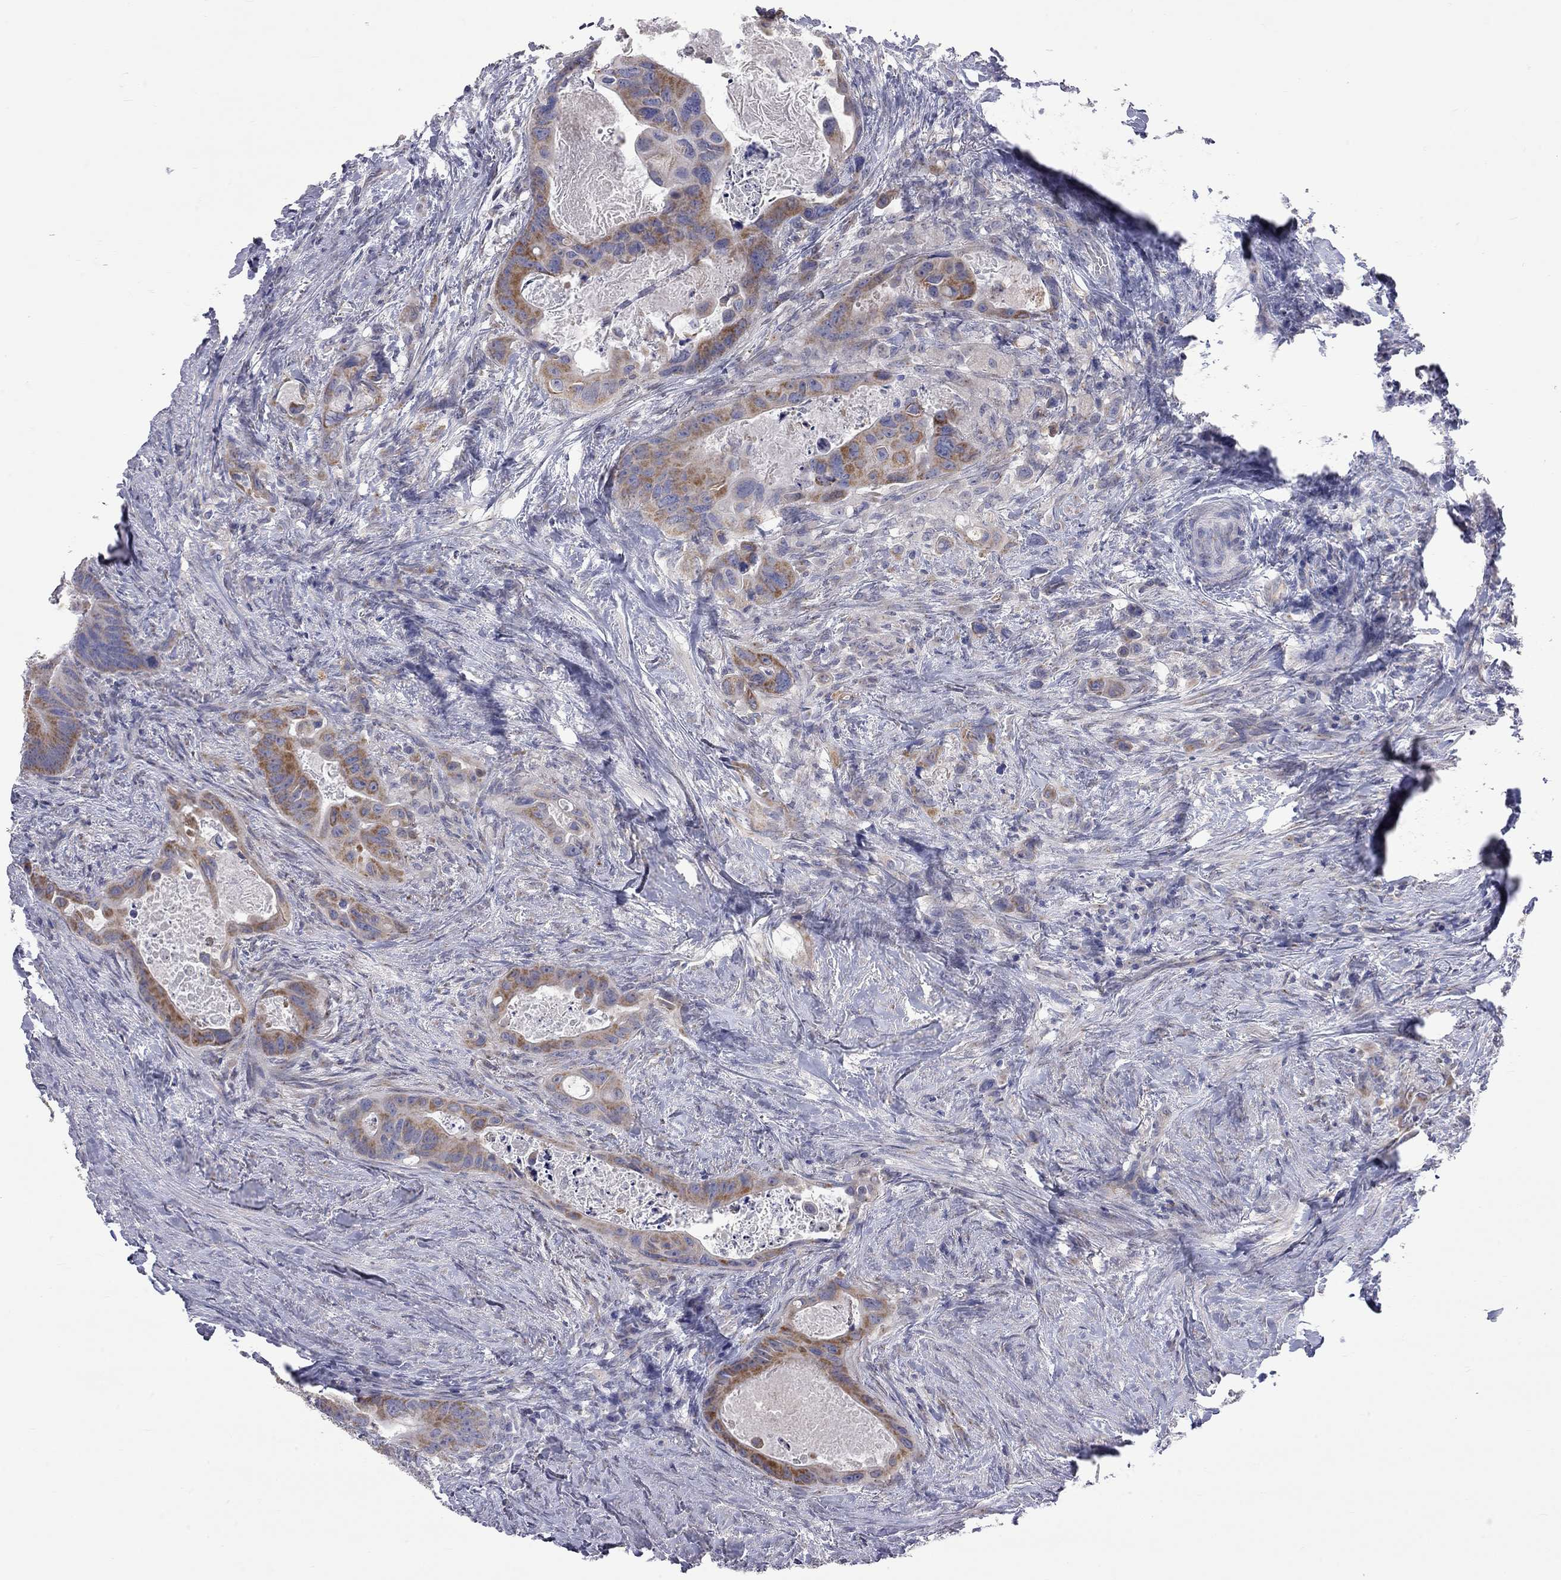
{"staining": {"intensity": "moderate", "quantity": "25%-75%", "location": "cytoplasmic/membranous"}, "tissue": "colorectal cancer", "cell_type": "Tumor cells", "image_type": "cancer", "snomed": [{"axis": "morphology", "description": "Adenocarcinoma, NOS"}, {"axis": "topography", "description": "Rectum"}], "caption": "Immunohistochemistry (IHC) (DAB) staining of human adenocarcinoma (colorectal) reveals moderate cytoplasmic/membranous protein positivity in about 25%-75% of tumor cells. (DAB IHC with brightfield microscopy, high magnification).", "gene": "OPRK1", "patient": {"sex": "male", "age": 64}}